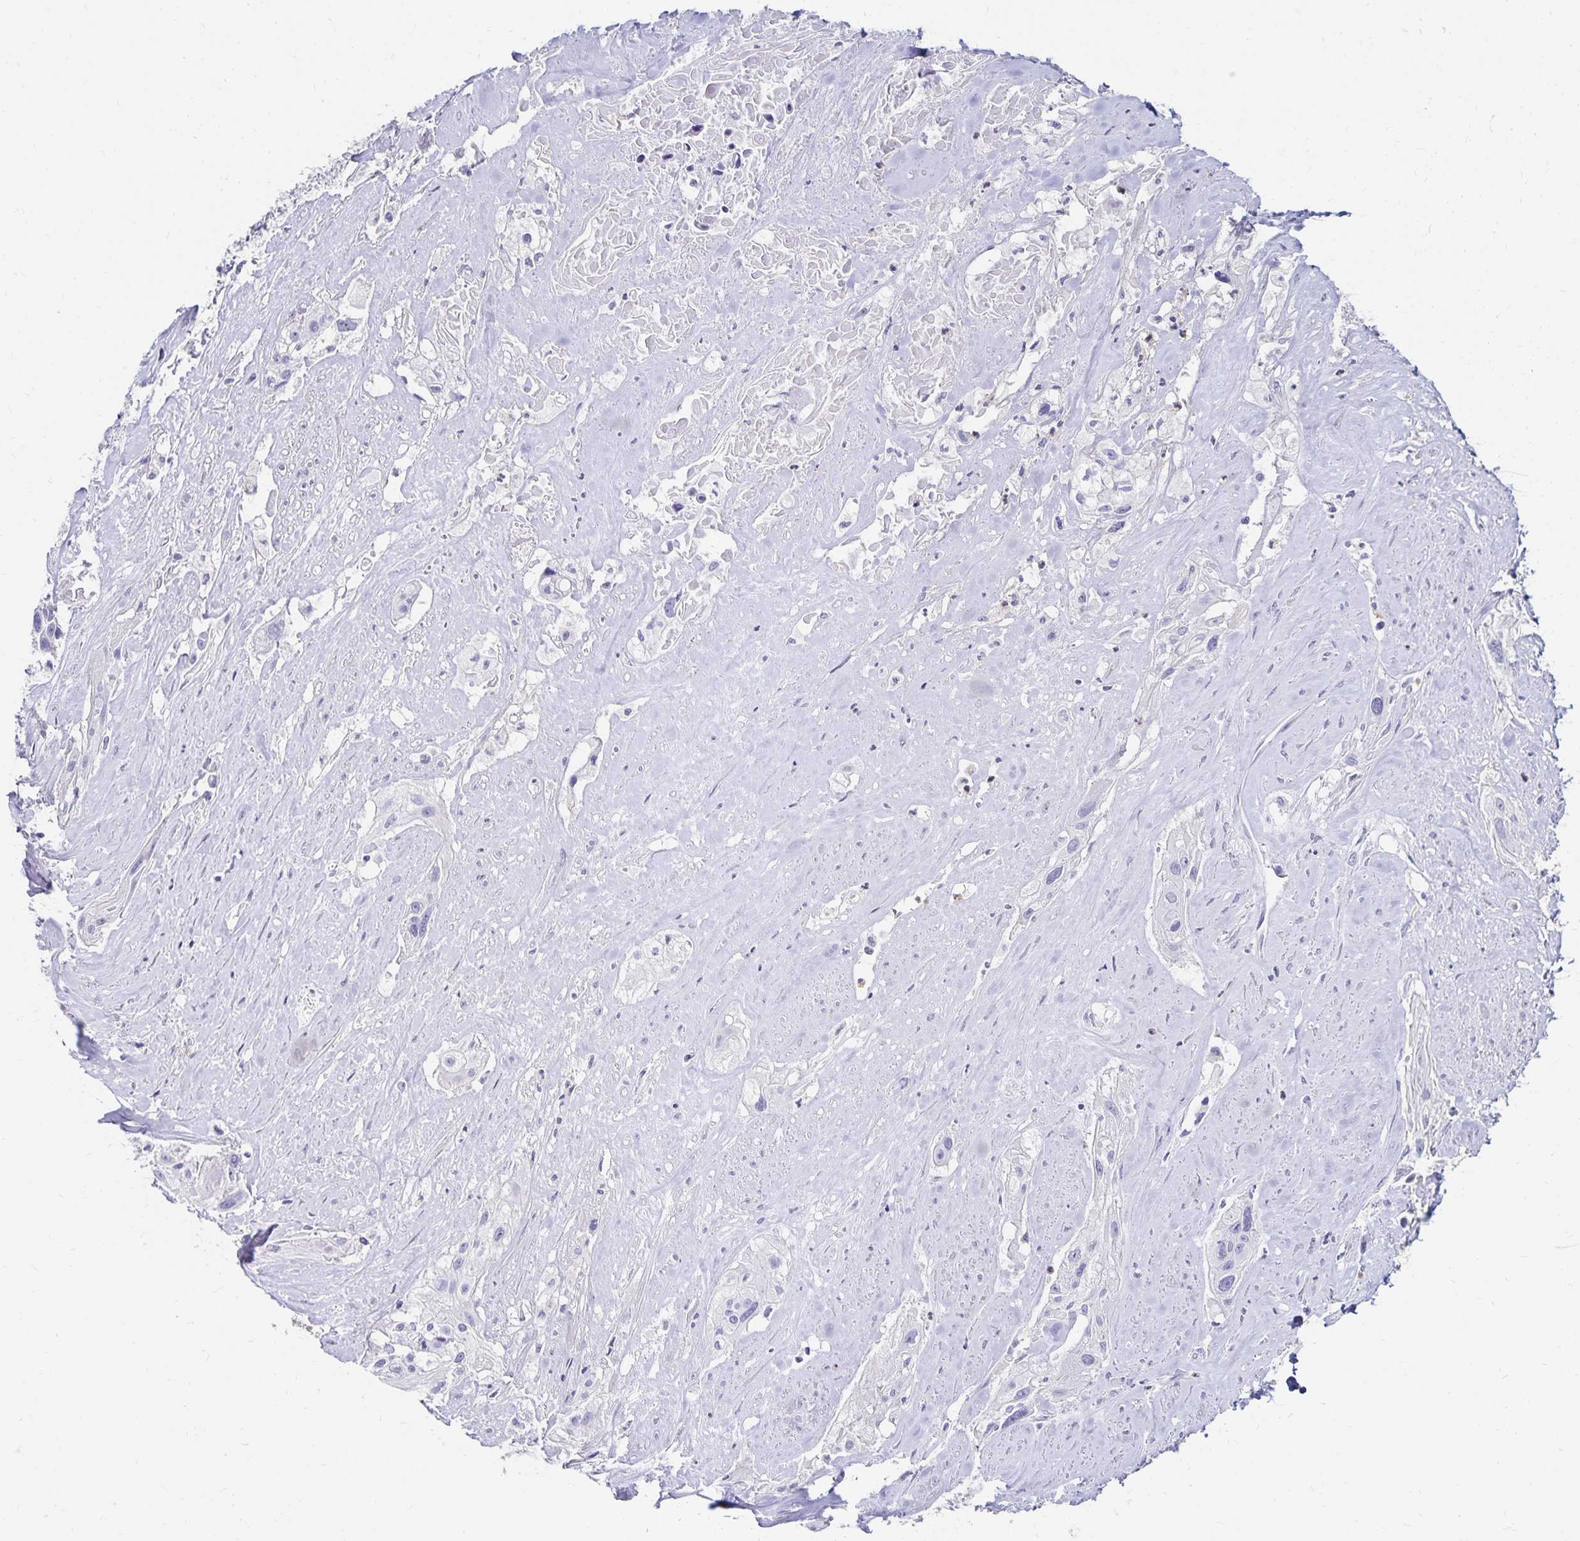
{"staining": {"intensity": "negative", "quantity": "none", "location": "none"}, "tissue": "cervical cancer", "cell_type": "Tumor cells", "image_type": "cancer", "snomed": [{"axis": "morphology", "description": "Squamous cell carcinoma, NOS"}, {"axis": "topography", "description": "Cervix"}], "caption": "High magnification brightfield microscopy of cervical cancer (squamous cell carcinoma) stained with DAB (3,3'-diaminobenzidine) (brown) and counterstained with hematoxylin (blue): tumor cells show no significant staining.", "gene": "DYNLT4", "patient": {"sex": "female", "age": 49}}